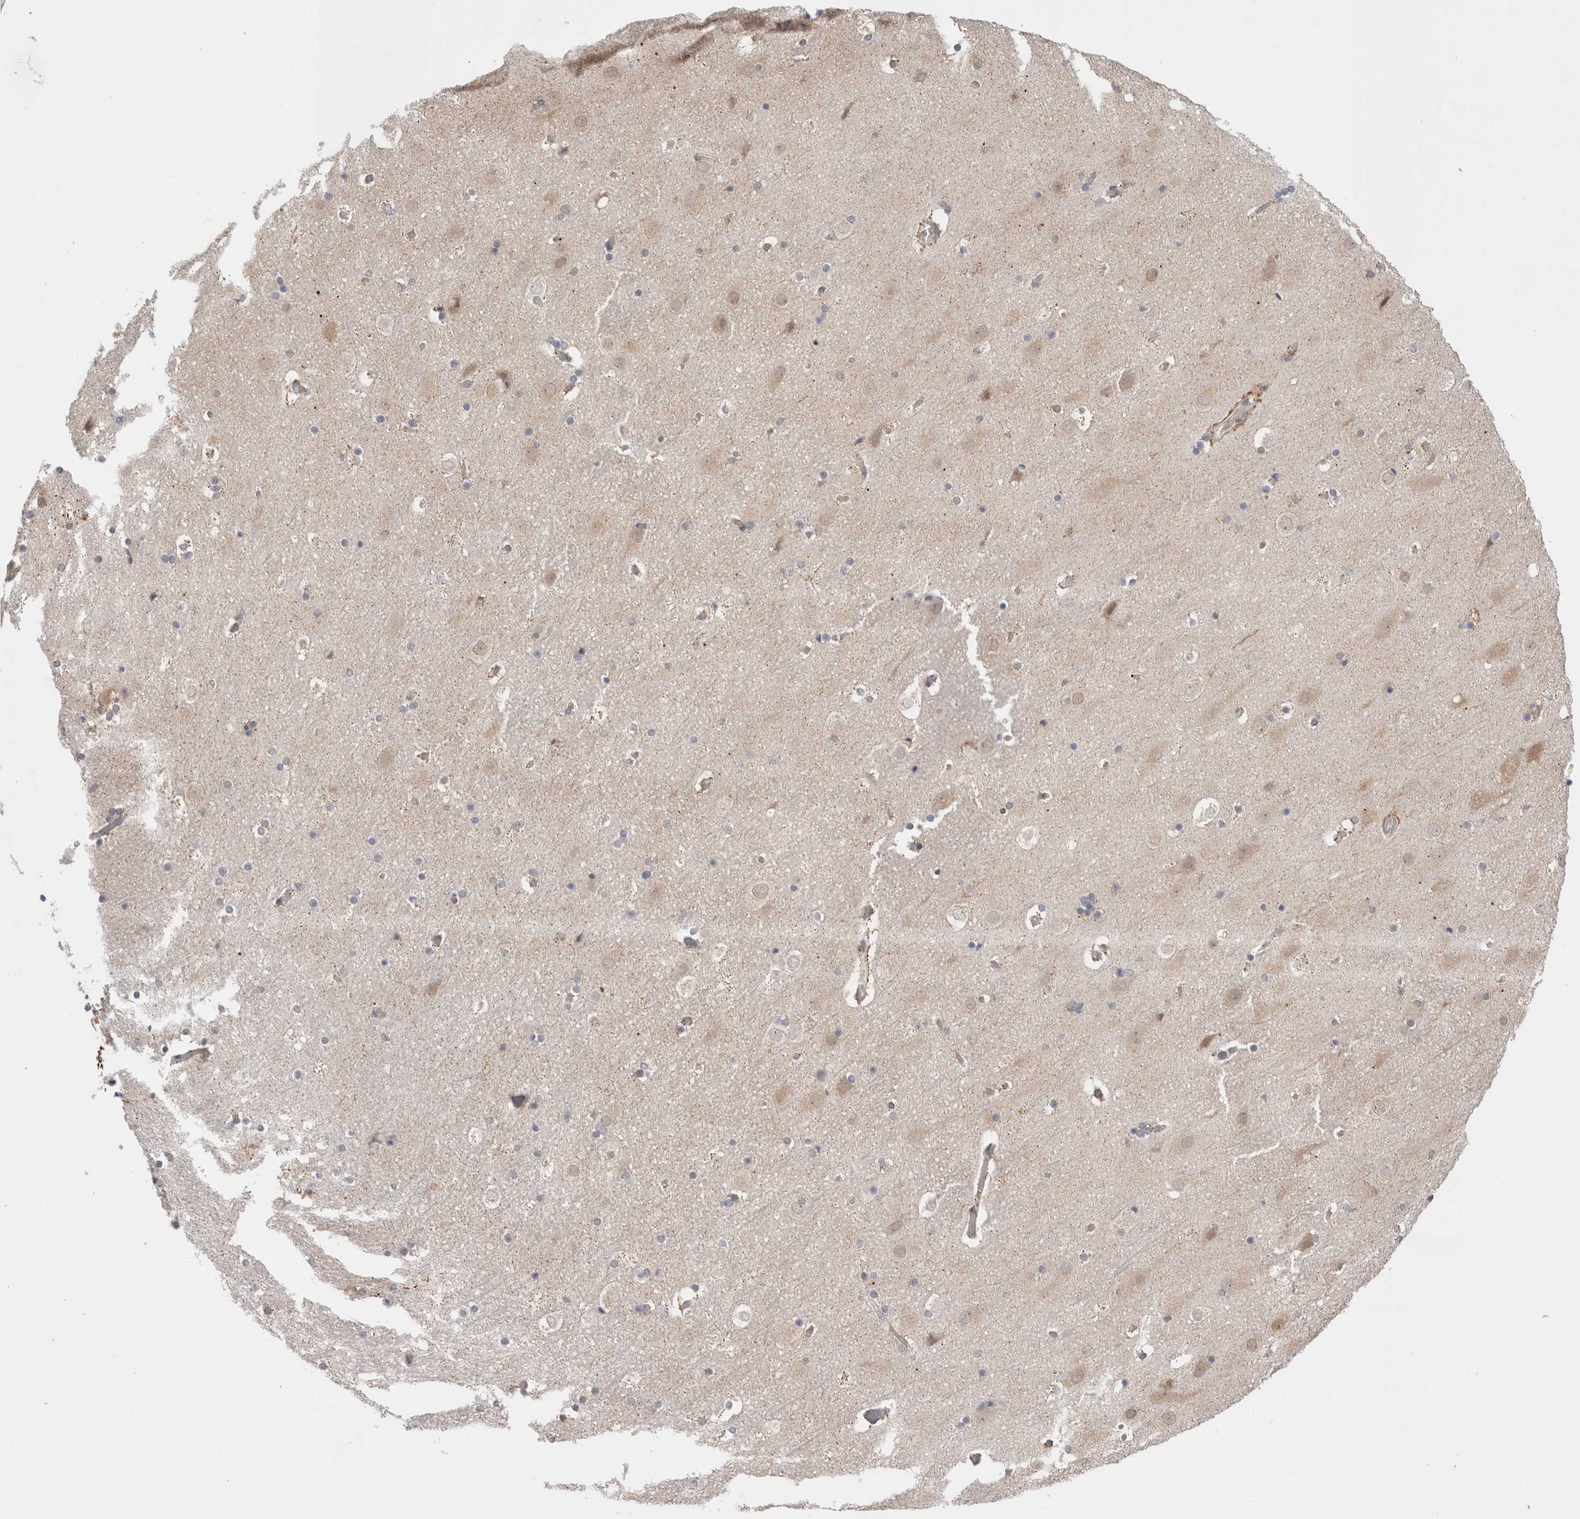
{"staining": {"intensity": "negative", "quantity": "none", "location": "none"}, "tissue": "cerebral cortex", "cell_type": "Endothelial cells", "image_type": "normal", "snomed": [{"axis": "morphology", "description": "Normal tissue, NOS"}, {"axis": "topography", "description": "Cerebral cortex"}], "caption": "Immunohistochemistry (IHC) histopathology image of normal cerebral cortex: human cerebral cortex stained with DAB shows no significant protein positivity in endothelial cells.", "gene": "NDOR1", "patient": {"sex": "male", "age": 57}}